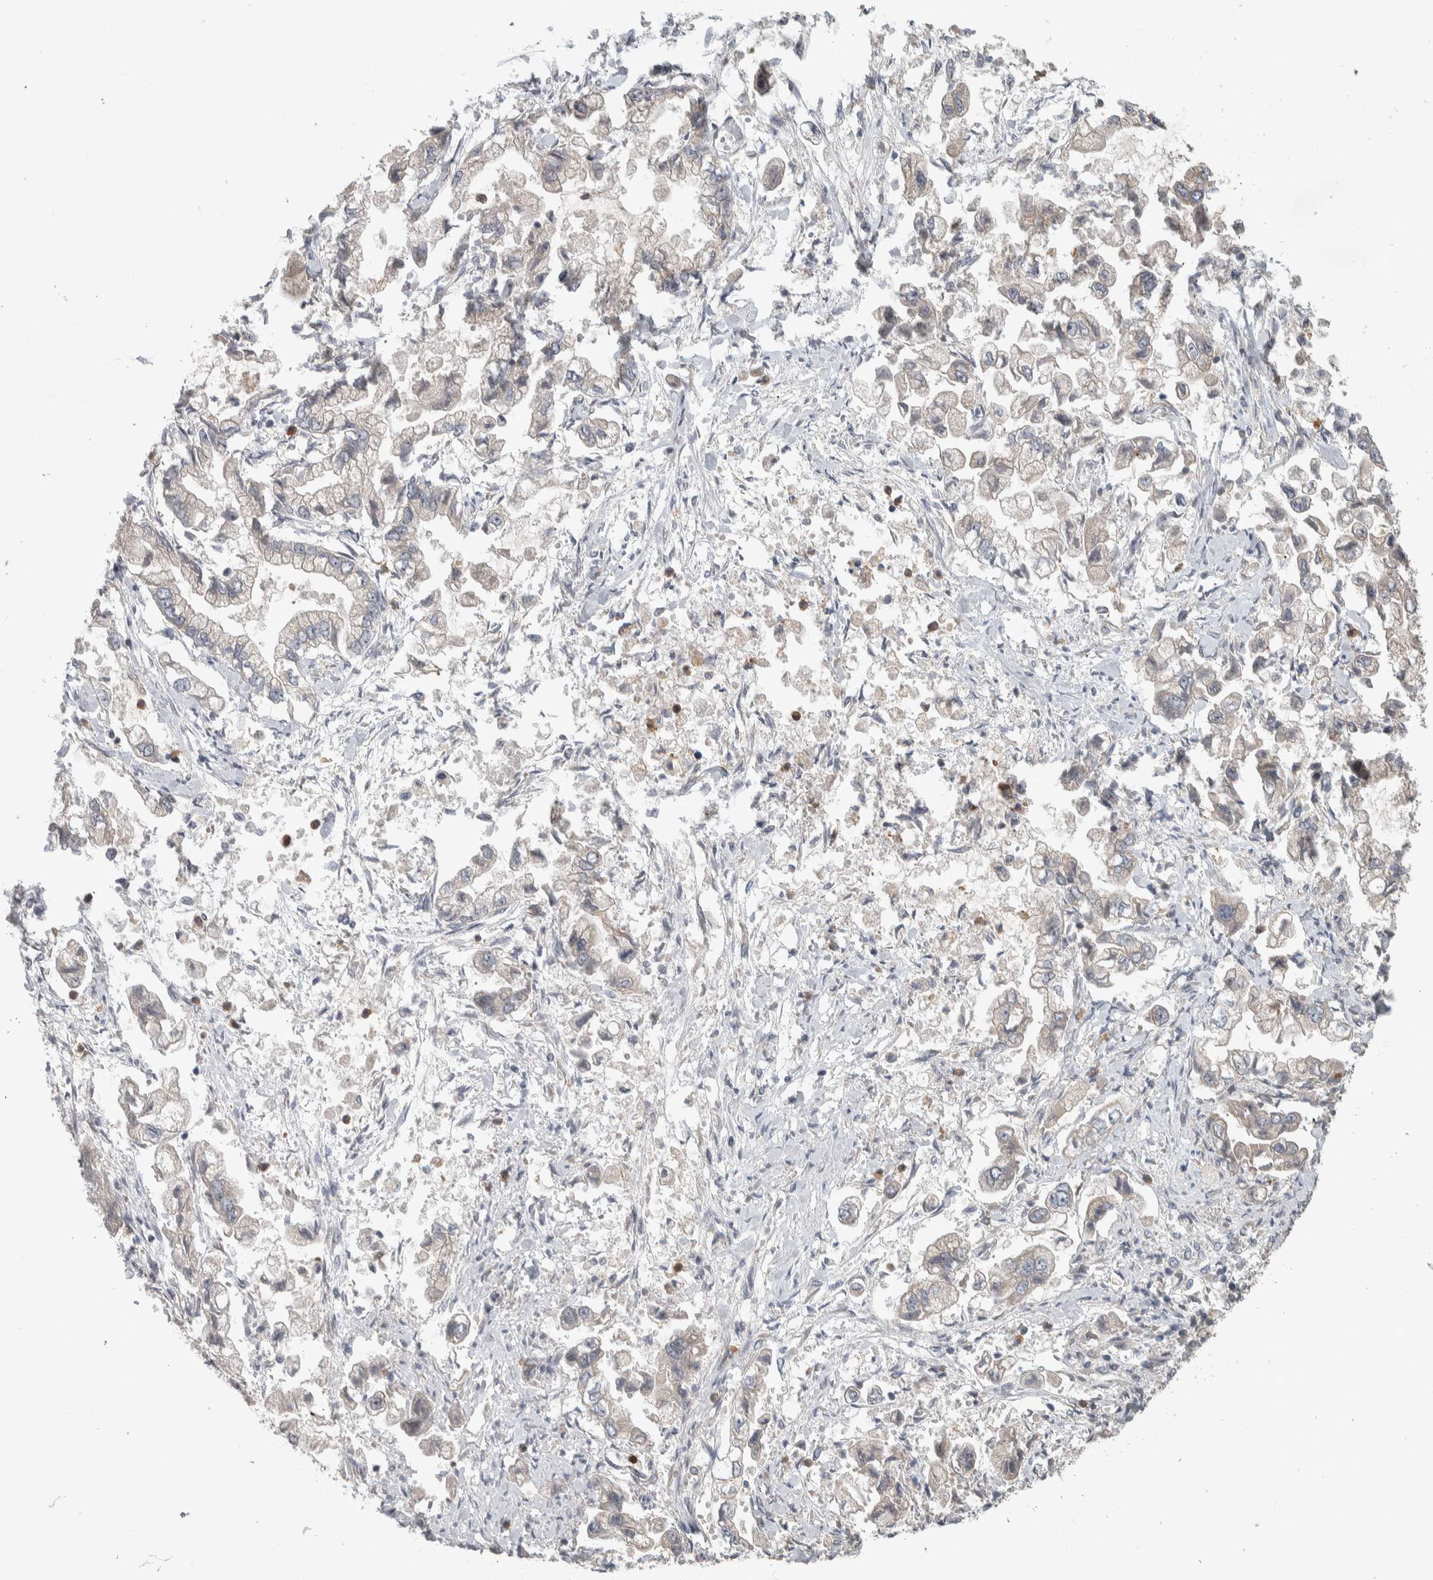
{"staining": {"intensity": "negative", "quantity": "none", "location": "none"}, "tissue": "stomach cancer", "cell_type": "Tumor cells", "image_type": "cancer", "snomed": [{"axis": "morphology", "description": "Normal tissue, NOS"}, {"axis": "morphology", "description": "Adenocarcinoma, NOS"}, {"axis": "topography", "description": "Stomach"}], "caption": "A high-resolution image shows immunohistochemistry (IHC) staining of stomach cancer, which exhibits no significant staining in tumor cells.", "gene": "SRP68", "patient": {"sex": "male", "age": 62}}